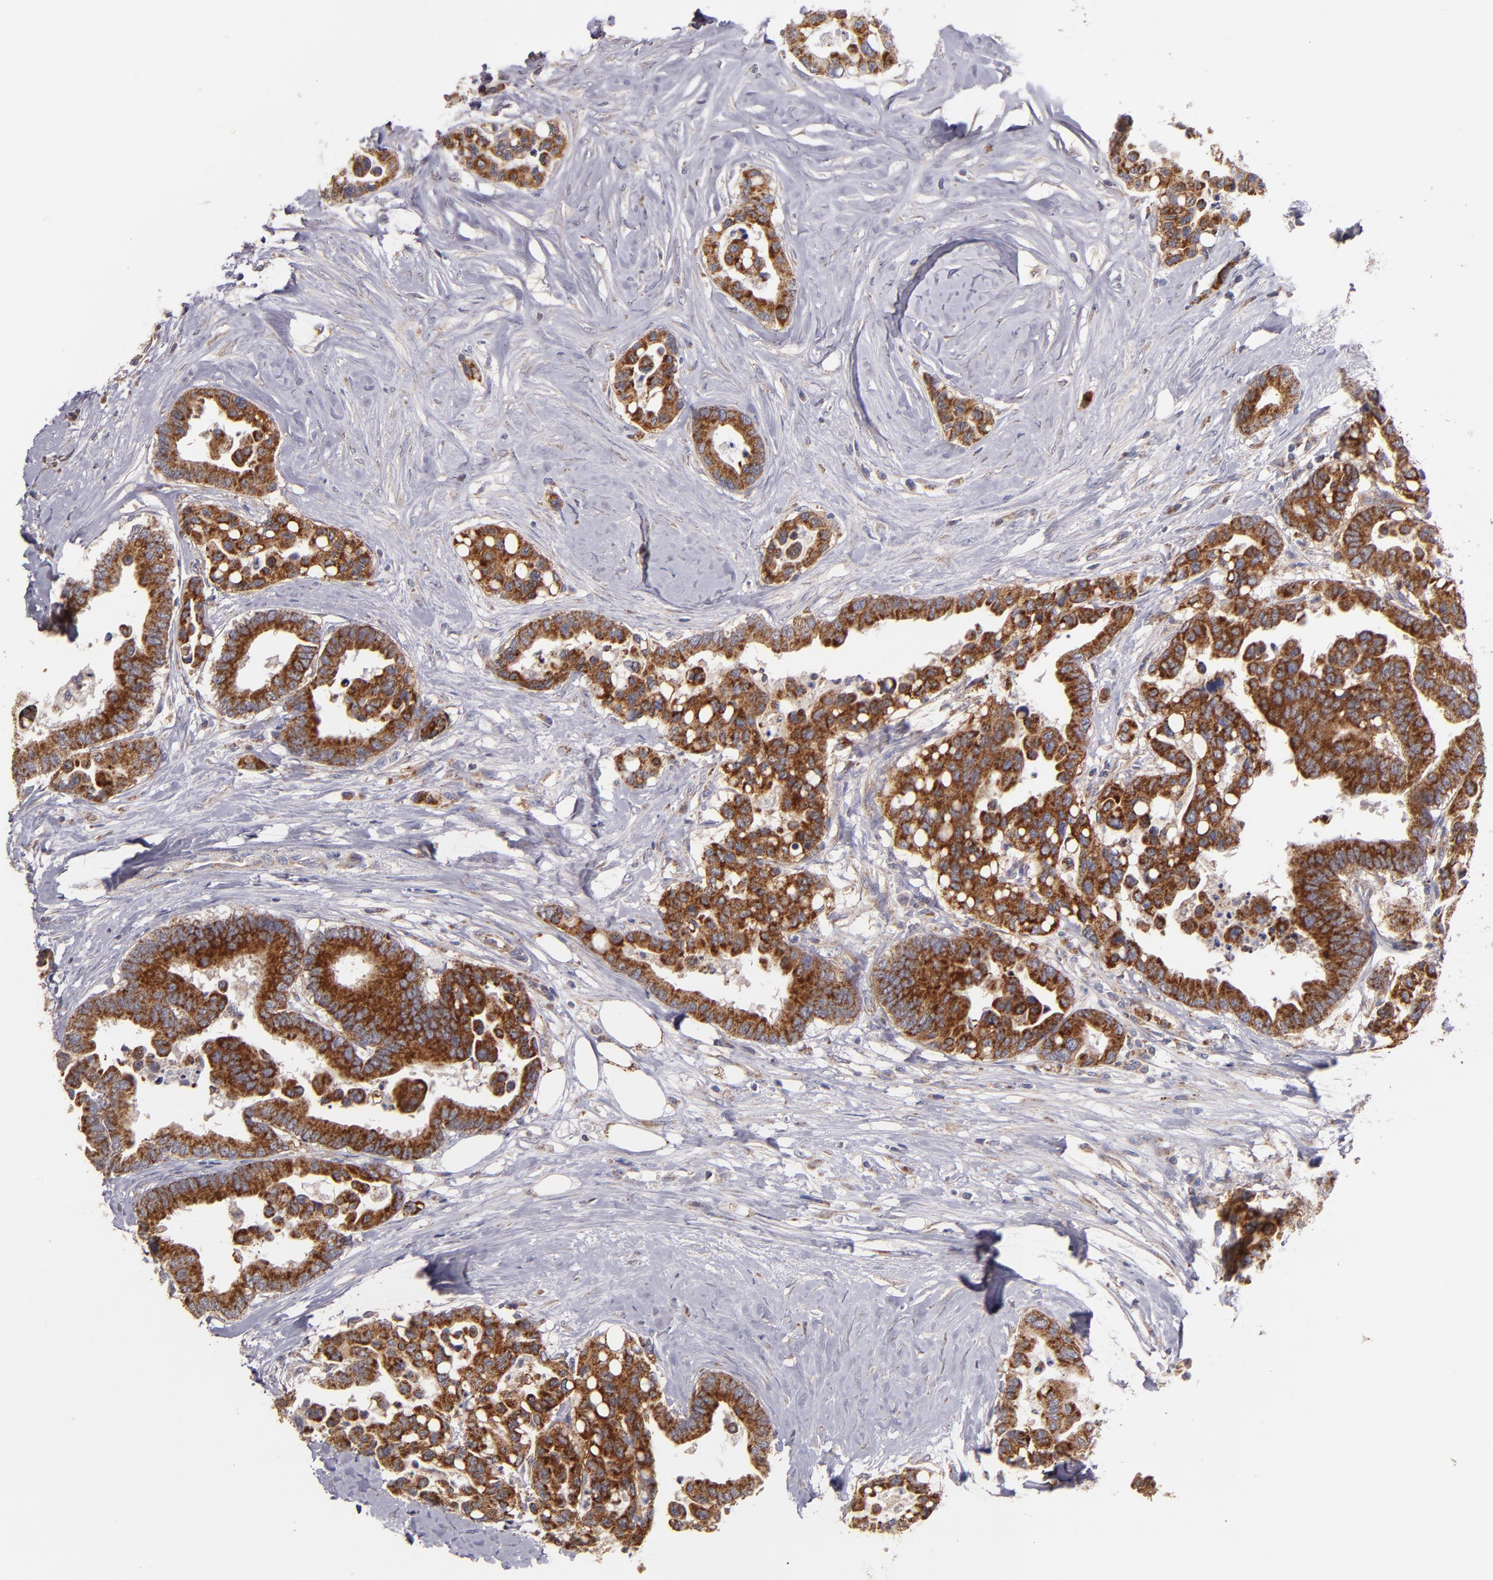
{"staining": {"intensity": "strong", "quantity": ">75%", "location": "cytoplasmic/membranous"}, "tissue": "colorectal cancer", "cell_type": "Tumor cells", "image_type": "cancer", "snomed": [{"axis": "morphology", "description": "Adenocarcinoma, NOS"}, {"axis": "topography", "description": "Colon"}], "caption": "Immunohistochemical staining of adenocarcinoma (colorectal) reveals high levels of strong cytoplasmic/membranous protein staining in approximately >75% of tumor cells.", "gene": "CLTA", "patient": {"sex": "male", "age": 82}}